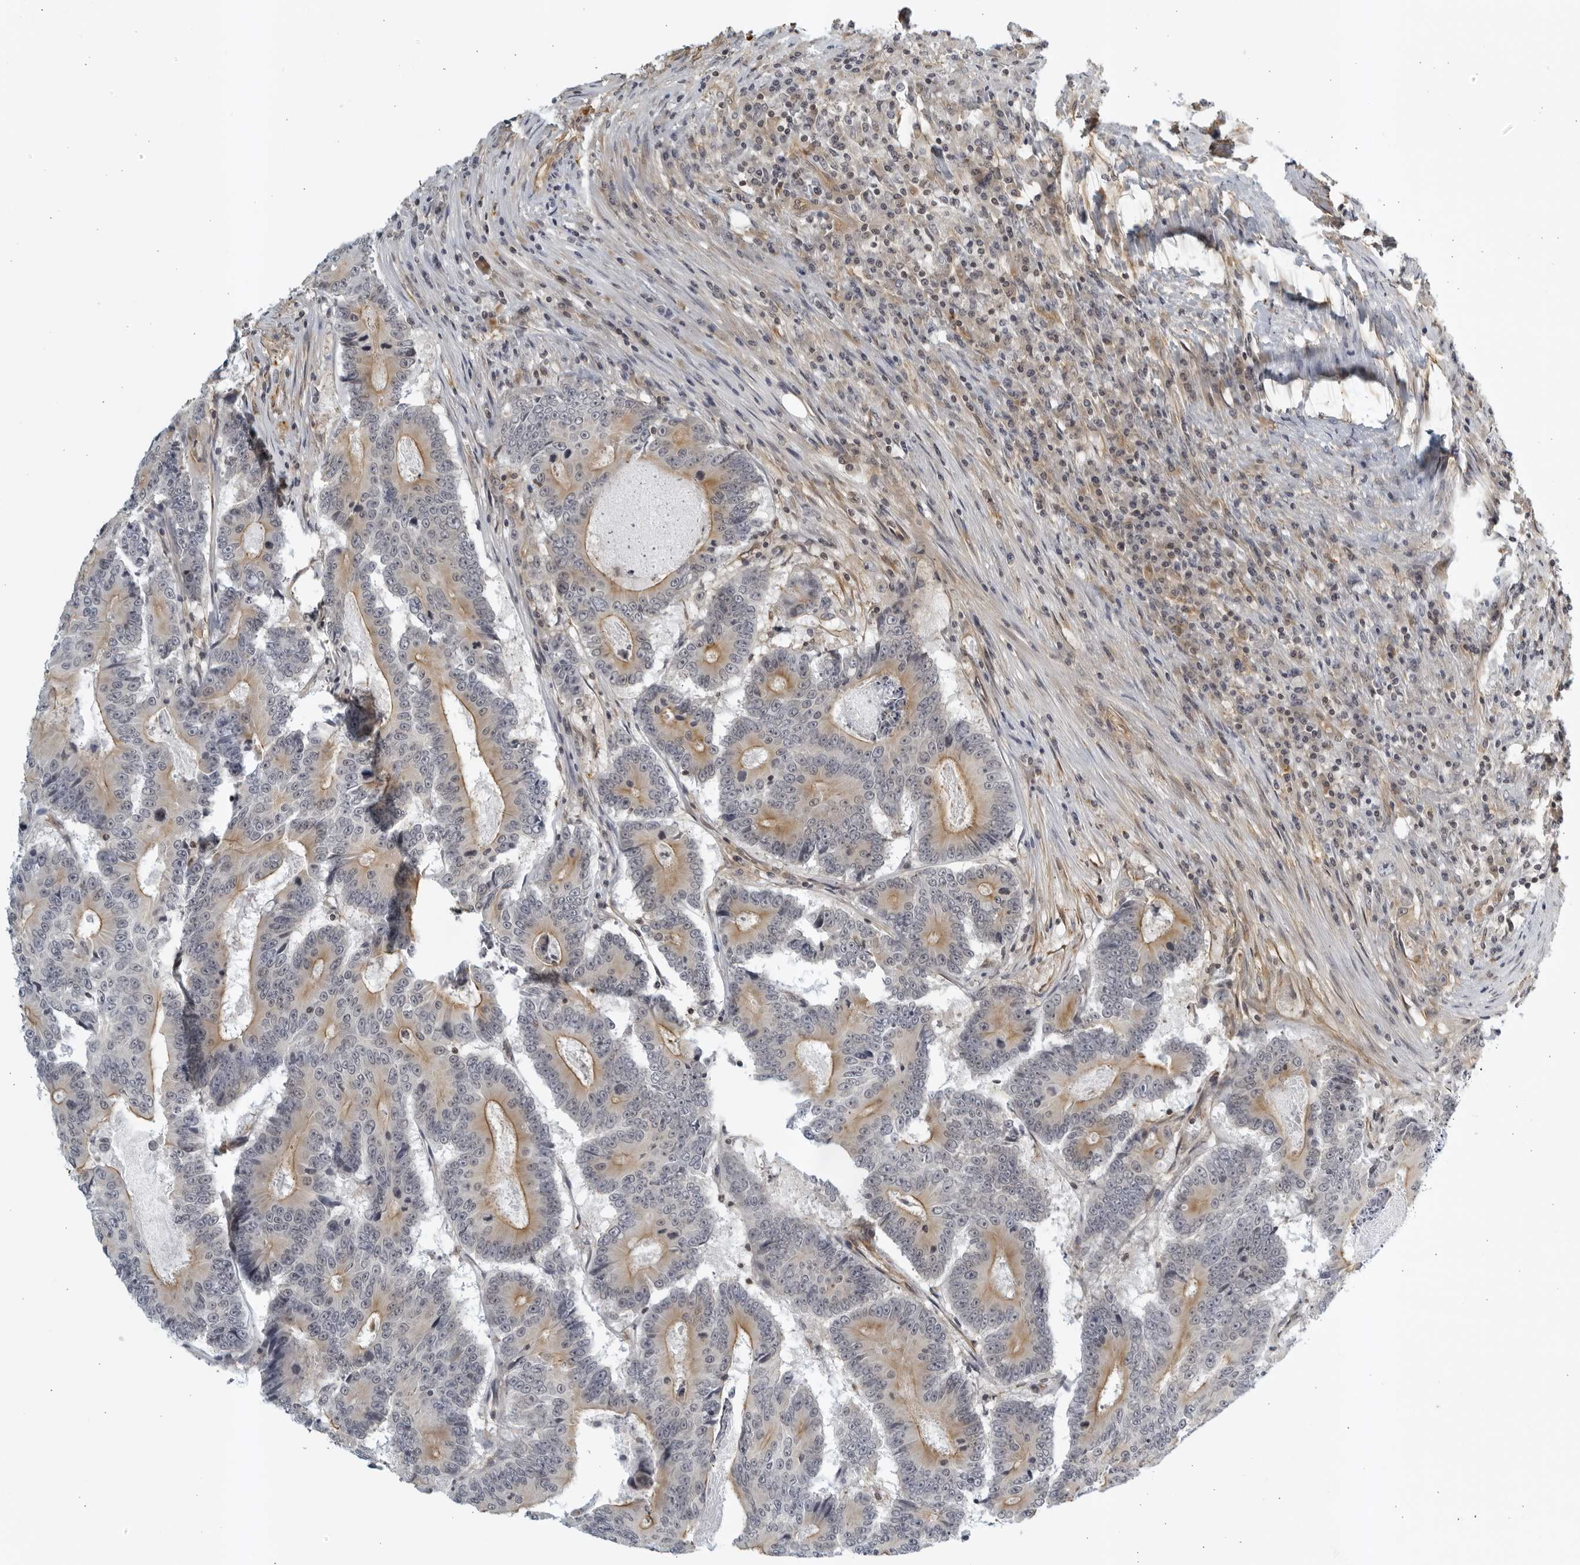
{"staining": {"intensity": "moderate", "quantity": ">75%", "location": "cytoplasmic/membranous"}, "tissue": "colorectal cancer", "cell_type": "Tumor cells", "image_type": "cancer", "snomed": [{"axis": "morphology", "description": "Adenocarcinoma, NOS"}, {"axis": "topography", "description": "Colon"}], "caption": "Colorectal cancer (adenocarcinoma) stained for a protein displays moderate cytoplasmic/membranous positivity in tumor cells.", "gene": "SERTAD4", "patient": {"sex": "male", "age": 83}}